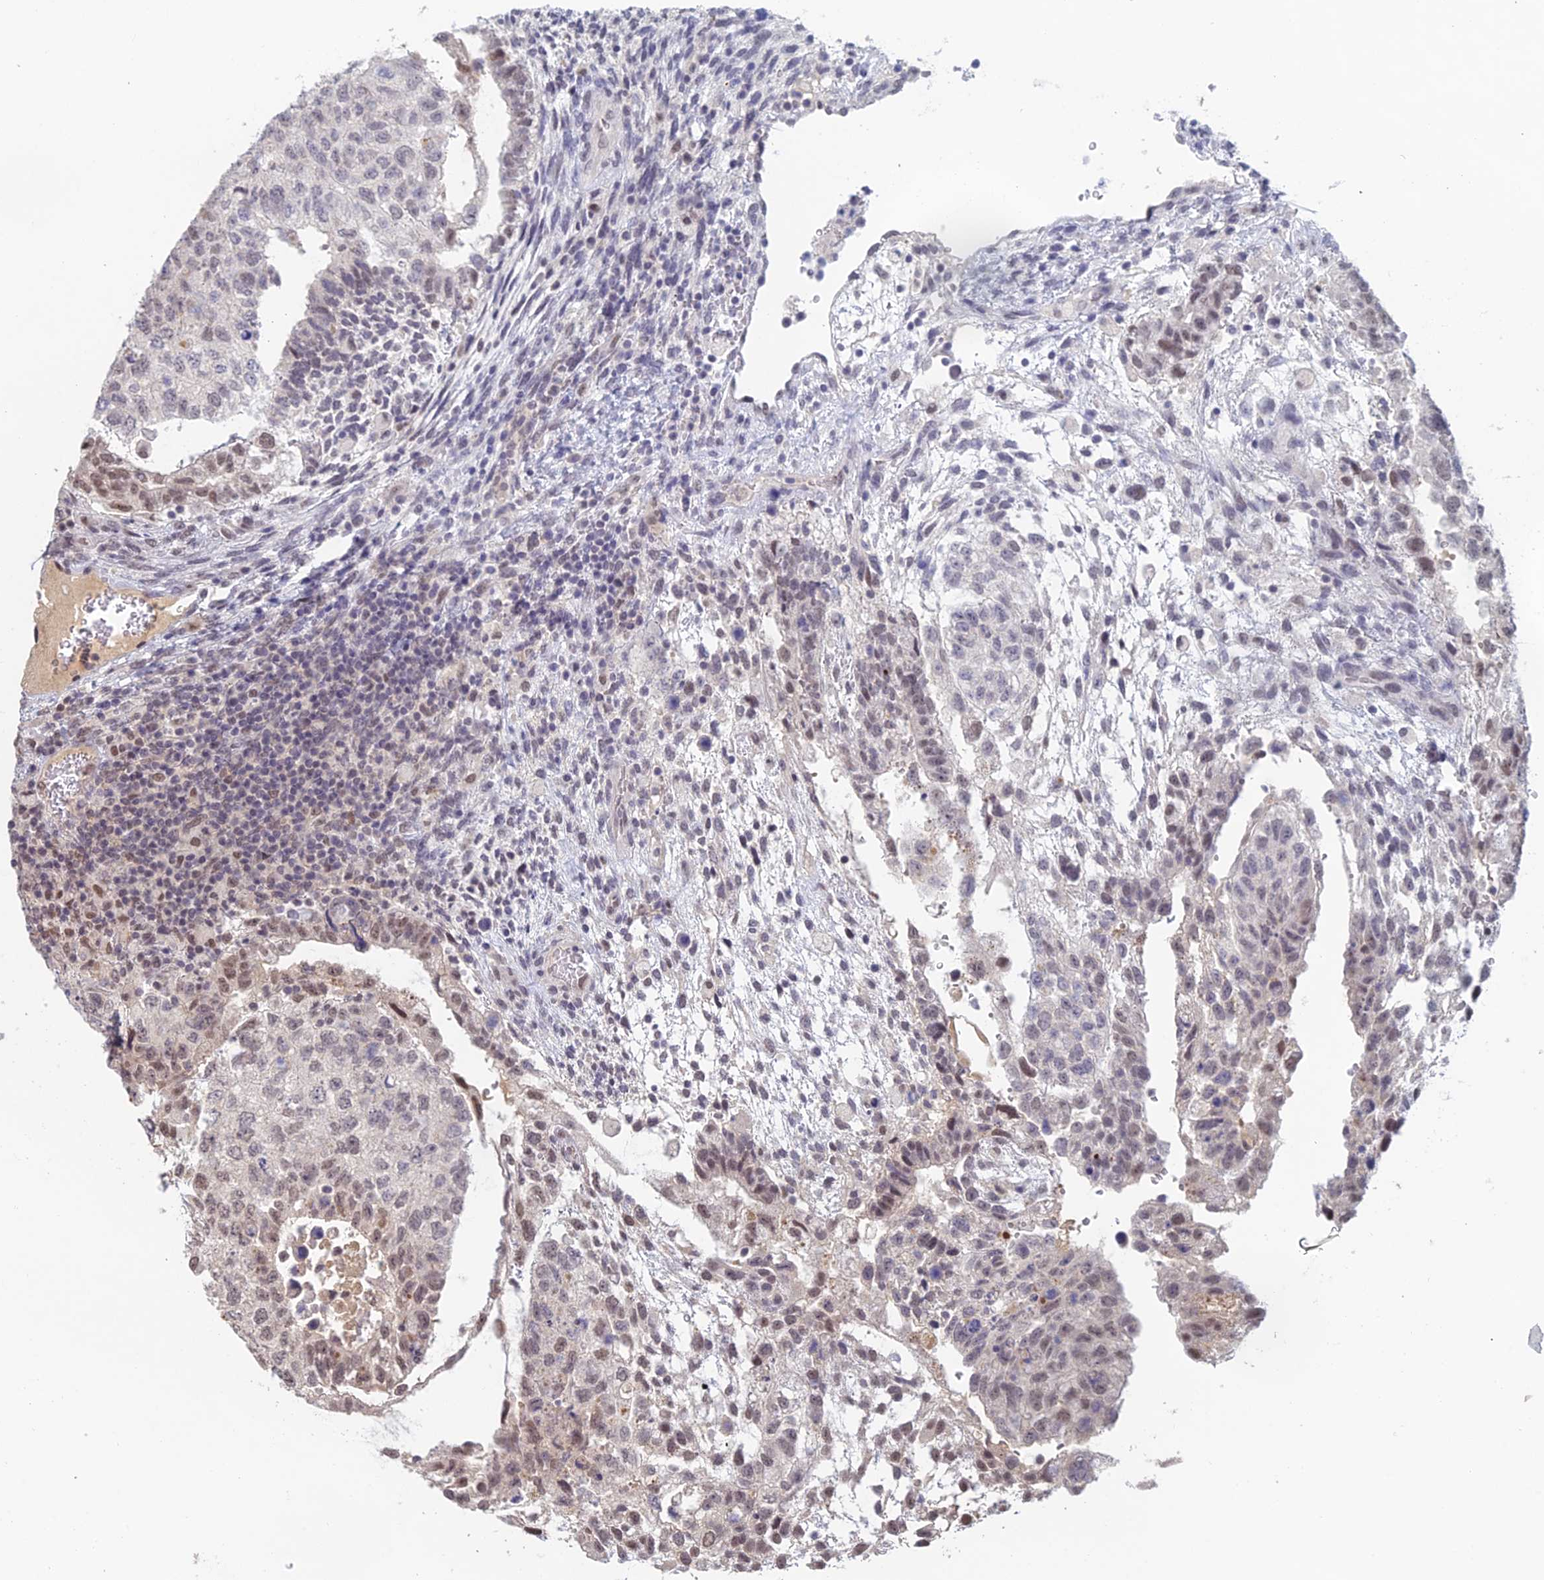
{"staining": {"intensity": "moderate", "quantity": "<25%", "location": "nuclear"}, "tissue": "testis cancer", "cell_type": "Tumor cells", "image_type": "cancer", "snomed": [{"axis": "morphology", "description": "Normal tissue, NOS"}, {"axis": "morphology", "description": "Carcinoma, Embryonal, NOS"}, {"axis": "topography", "description": "Testis"}], "caption": "Approximately <25% of tumor cells in human testis cancer reveal moderate nuclear protein positivity as visualized by brown immunohistochemical staining.", "gene": "RANBP3", "patient": {"sex": "male", "age": 36}}